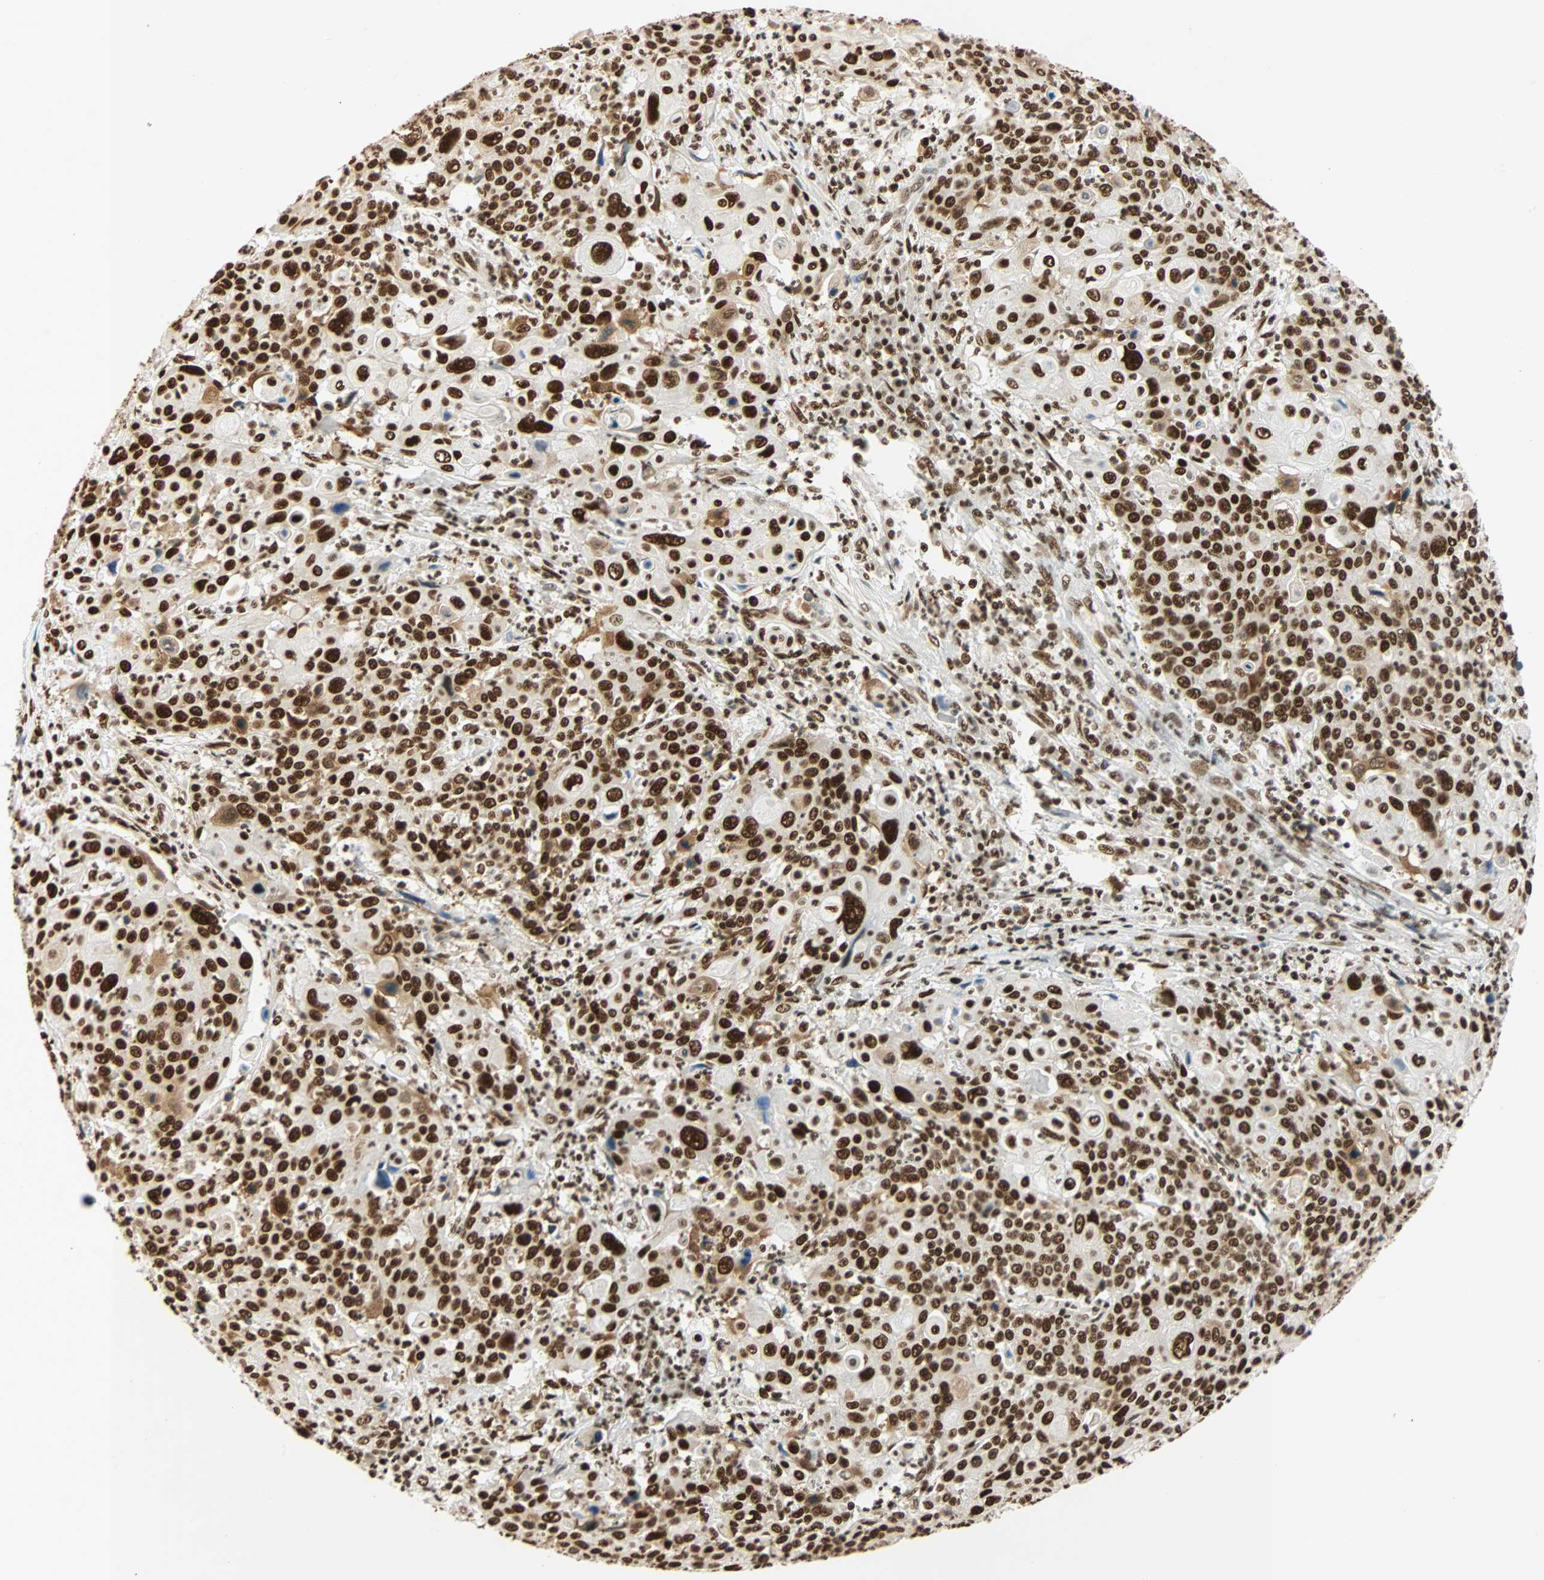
{"staining": {"intensity": "strong", "quantity": ">75%", "location": "nuclear"}, "tissue": "cervical cancer", "cell_type": "Tumor cells", "image_type": "cancer", "snomed": [{"axis": "morphology", "description": "Squamous cell carcinoma, NOS"}, {"axis": "topography", "description": "Cervix"}], "caption": "A micrograph showing strong nuclear expression in approximately >75% of tumor cells in cervical squamous cell carcinoma, as visualized by brown immunohistochemical staining.", "gene": "CDK12", "patient": {"sex": "female", "age": 40}}